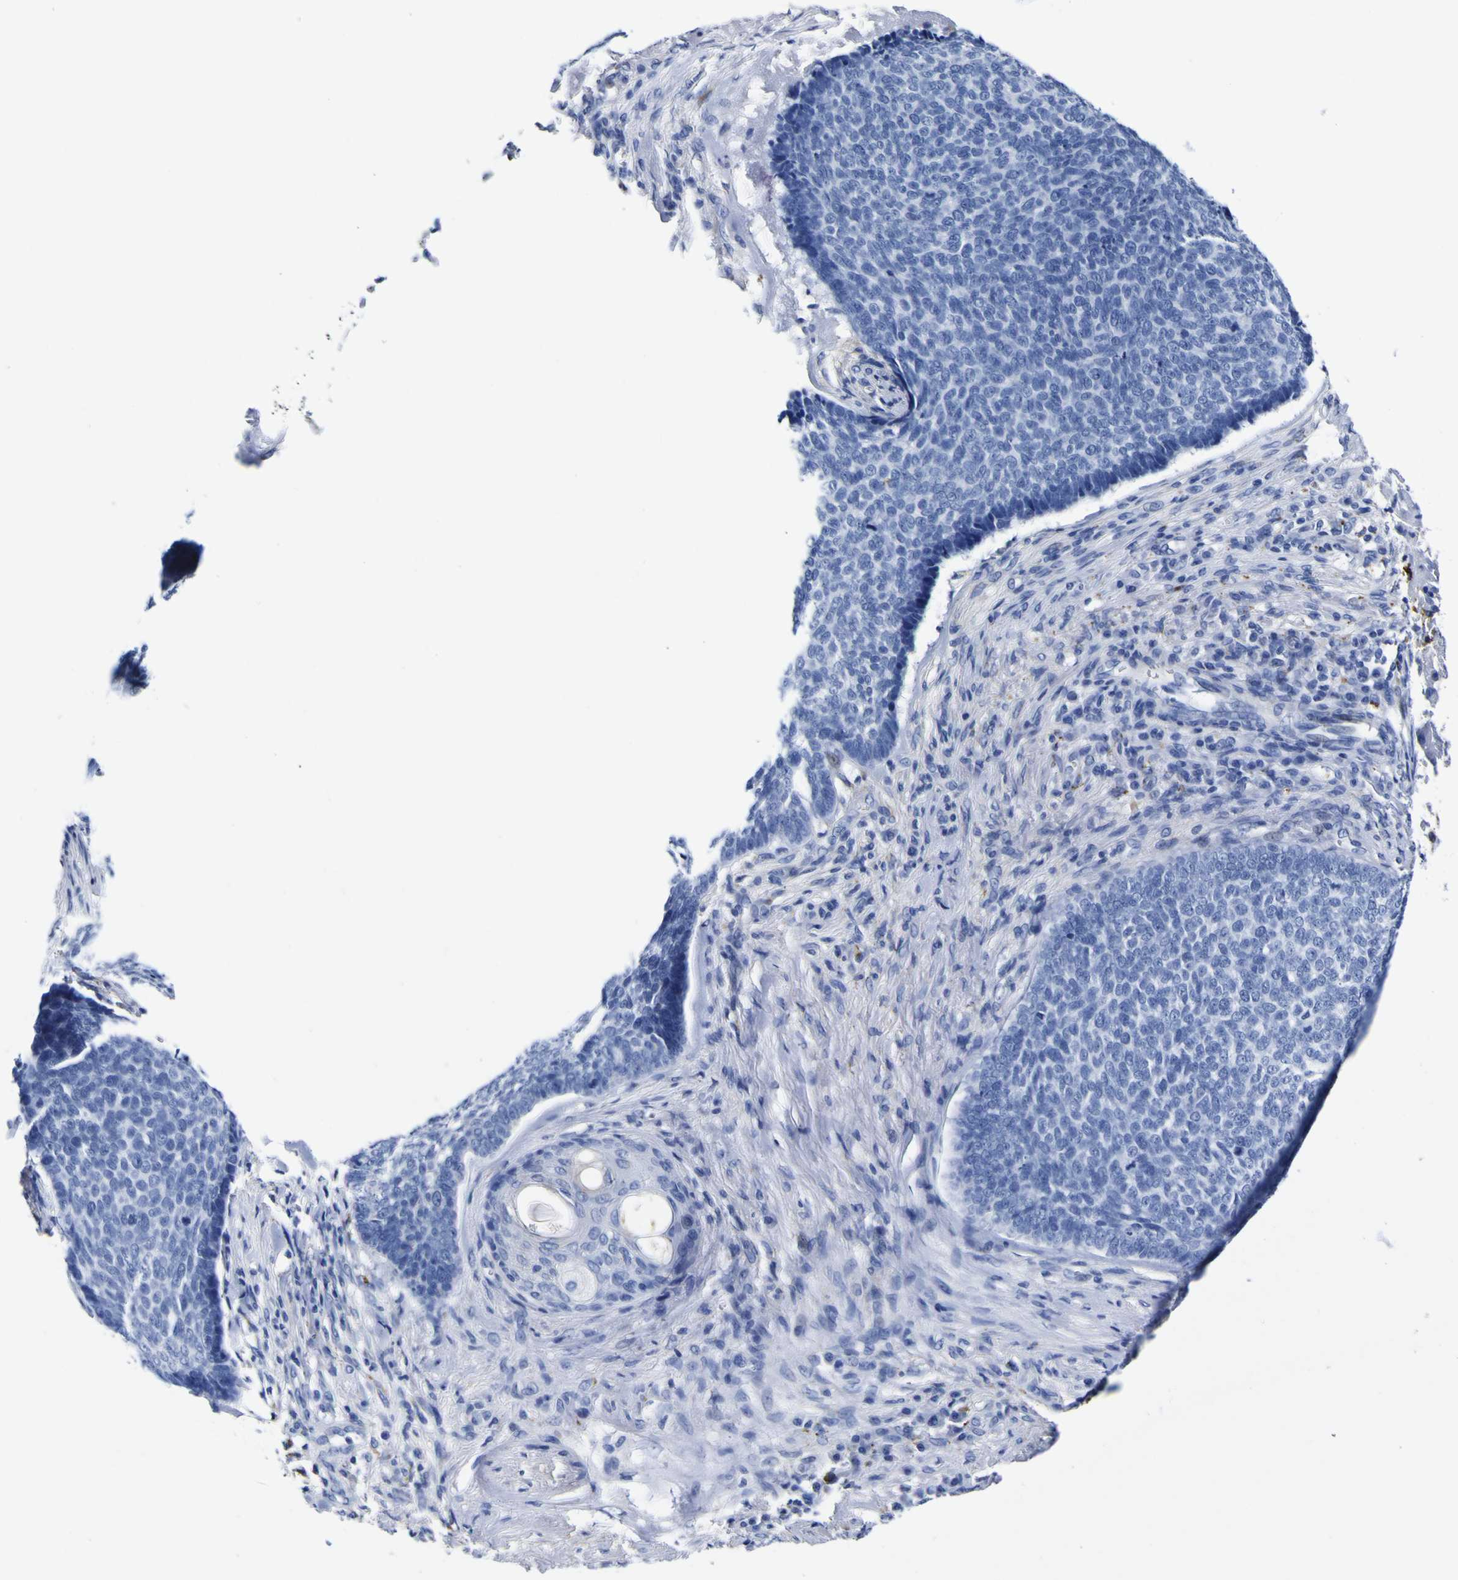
{"staining": {"intensity": "negative", "quantity": "none", "location": "none"}, "tissue": "skin cancer", "cell_type": "Tumor cells", "image_type": "cancer", "snomed": [{"axis": "morphology", "description": "Basal cell carcinoma"}, {"axis": "topography", "description": "Skin"}], "caption": "Human basal cell carcinoma (skin) stained for a protein using immunohistochemistry demonstrates no staining in tumor cells.", "gene": "HLA-DQA1", "patient": {"sex": "male", "age": 84}}